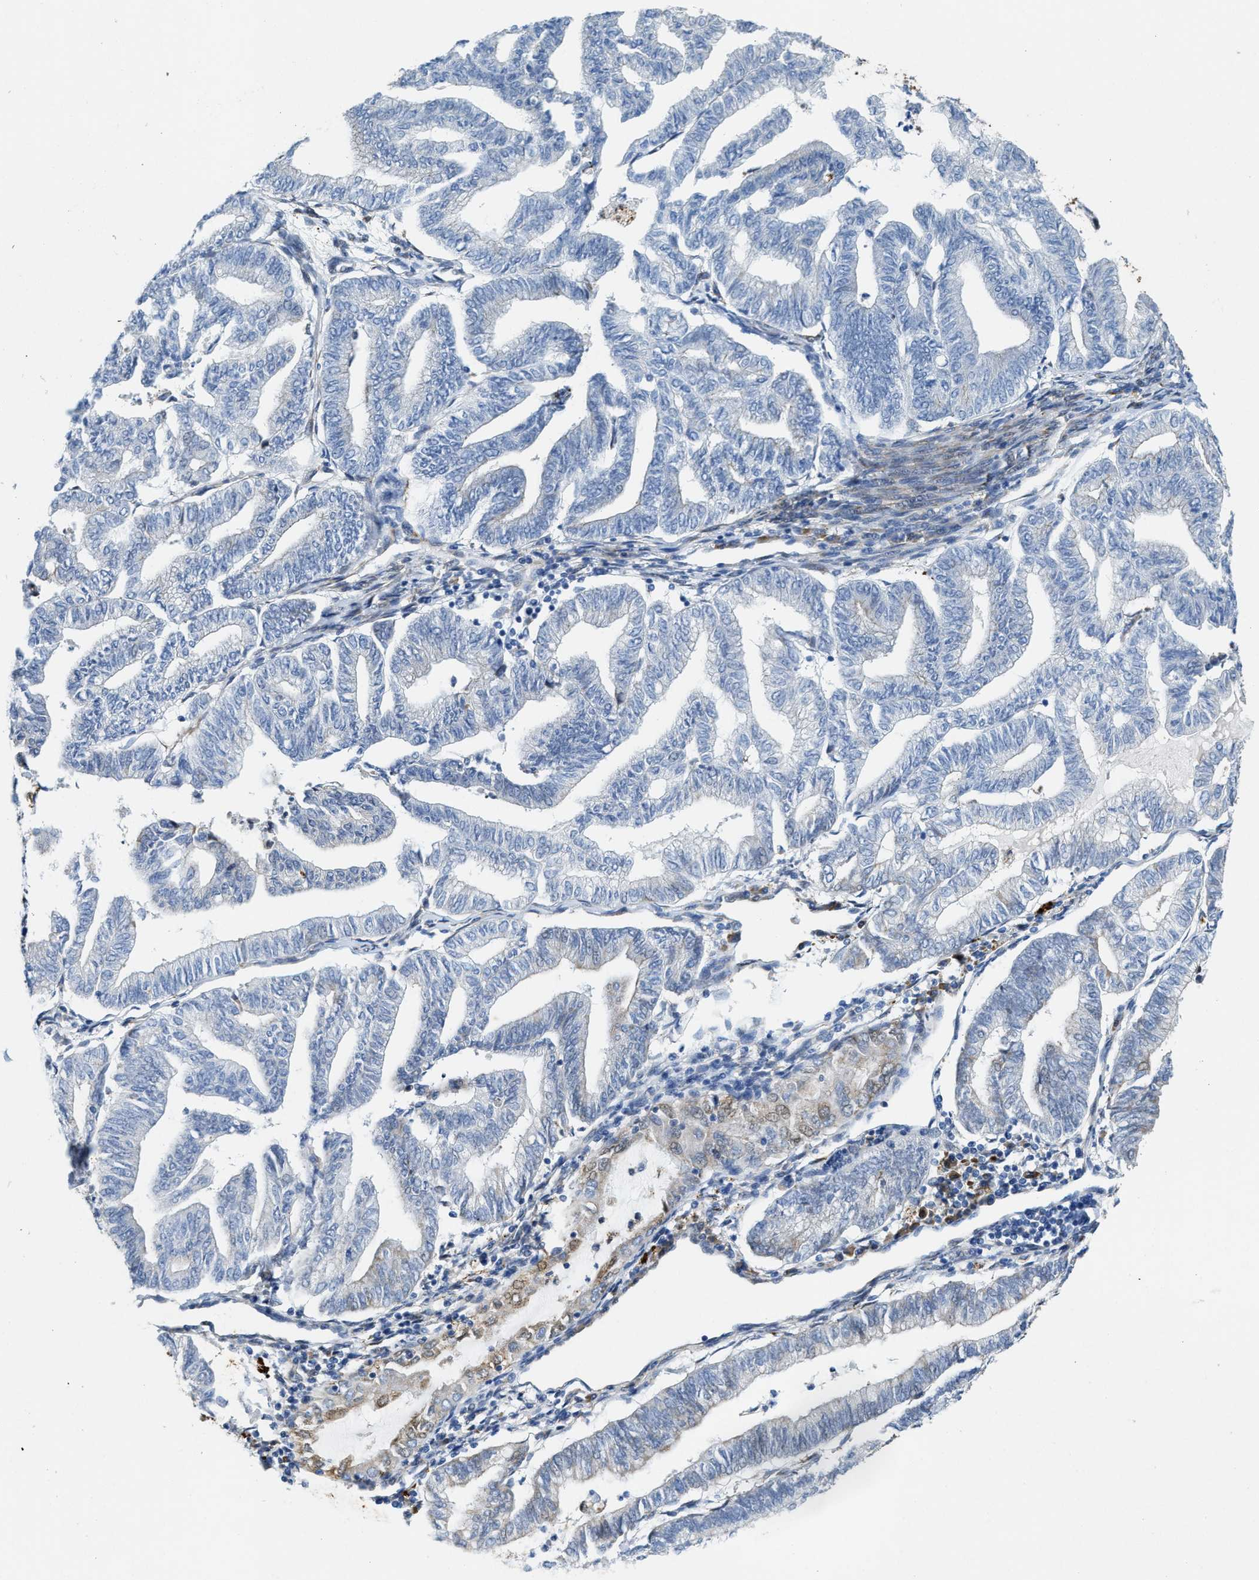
{"staining": {"intensity": "negative", "quantity": "none", "location": "none"}, "tissue": "endometrial cancer", "cell_type": "Tumor cells", "image_type": "cancer", "snomed": [{"axis": "morphology", "description": "Adenocarcinoma, NOS"}, {"axis": "topography", "description": "Endometrium"}], "caption": "Immunohistochemistry (IHC) of human endometrial cancer reveals no staining in tumor cells.", "gene": "ASS1", "patient": {"sex": "female", "age": 79}}